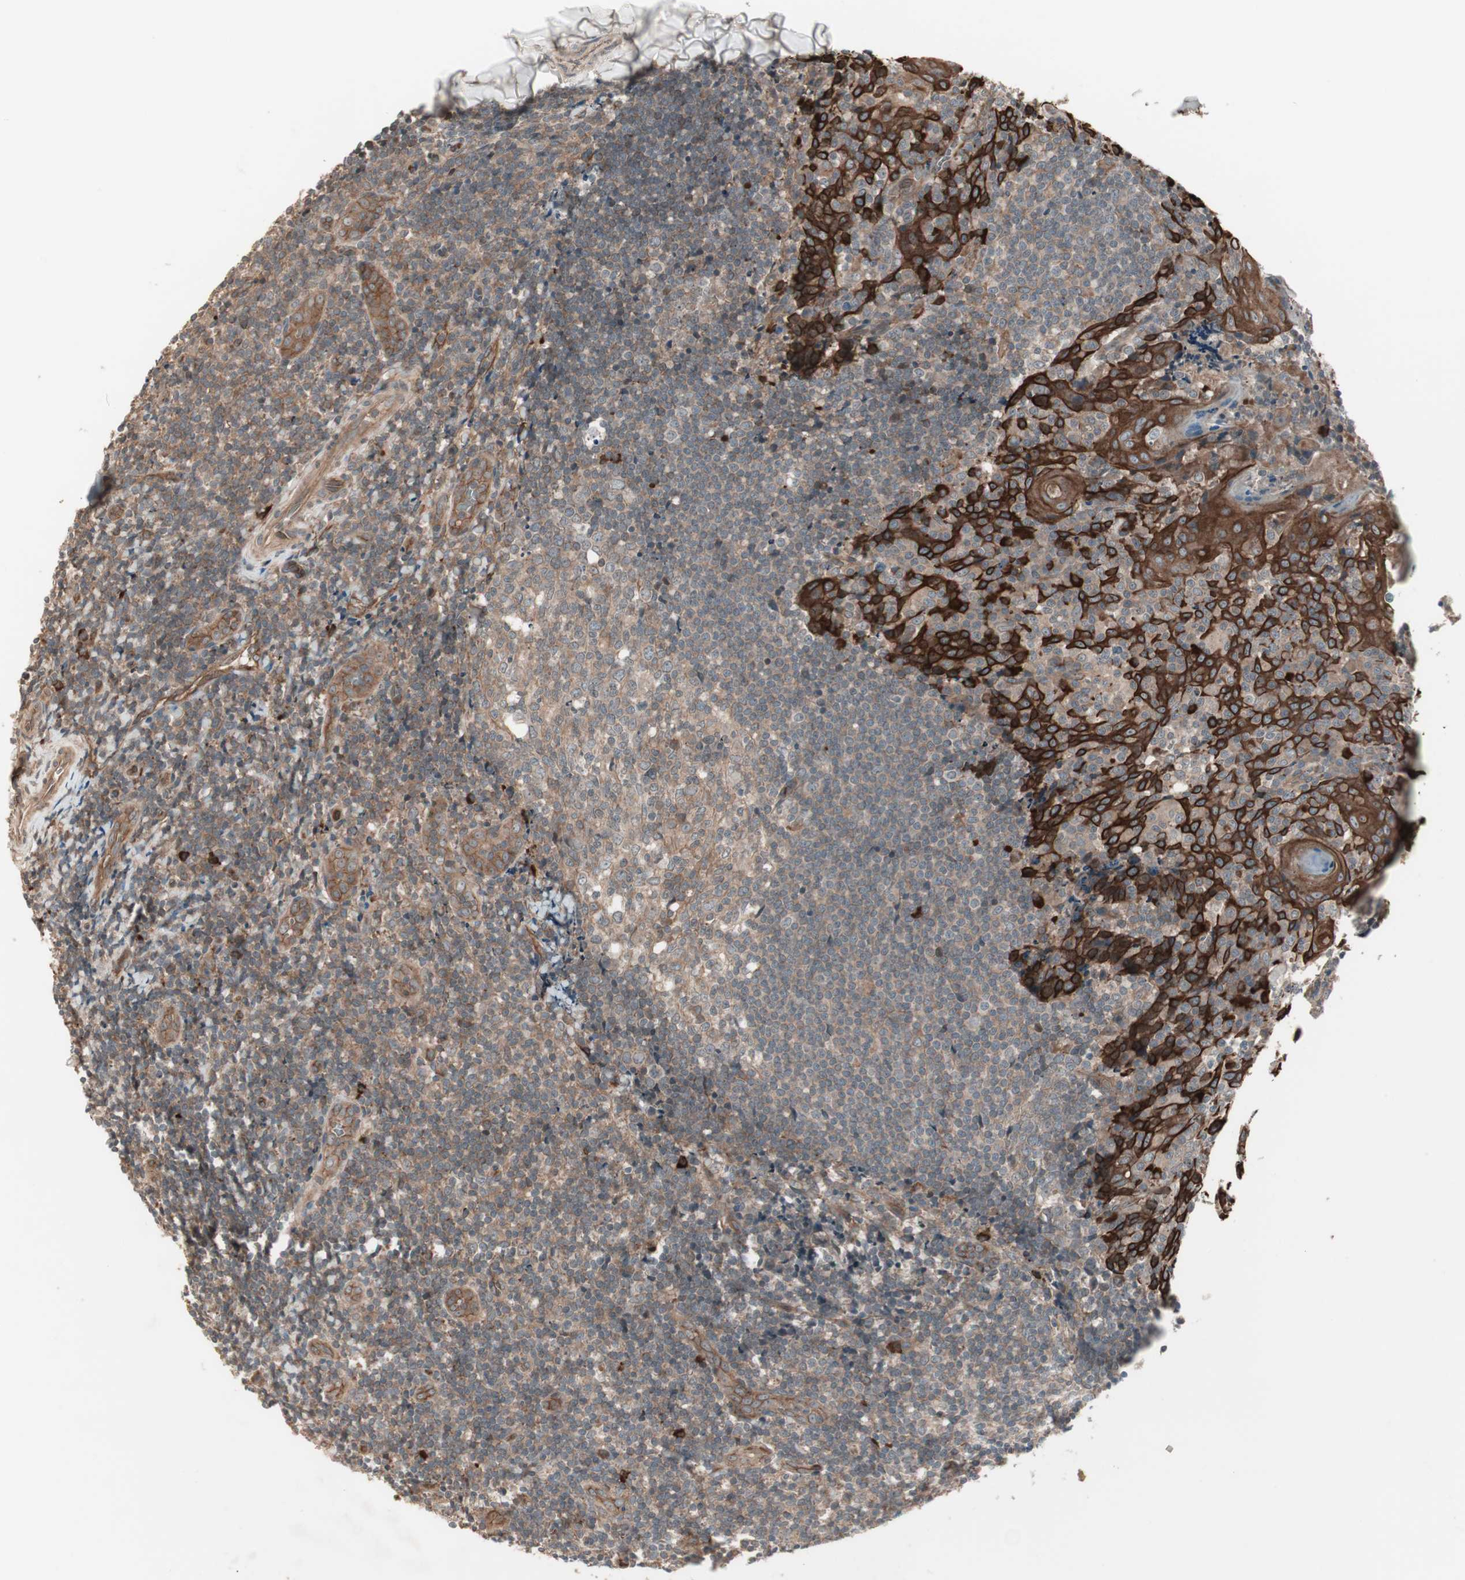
{"staining": {"intensity": "moderate", "quantity": "25%-75%", "location": "cytoplasmic/membranous"}, "tissue": "tonsil", "cell_type": "Germinal center cells", "image_type": "normal", "snomed": [{"axis": "morphology", "description": "Normal tissue, NOS"}, {"axis": "topography", "description": "Tonsil"}], "caption": "Protein expression analysis of benign tonsil displays moderate cytoplasmic/membranous positivity in approximately 25%-75% of germinal center cells.", "gene": "TFPI", "patient": {"sex": "male", "age": 31}}